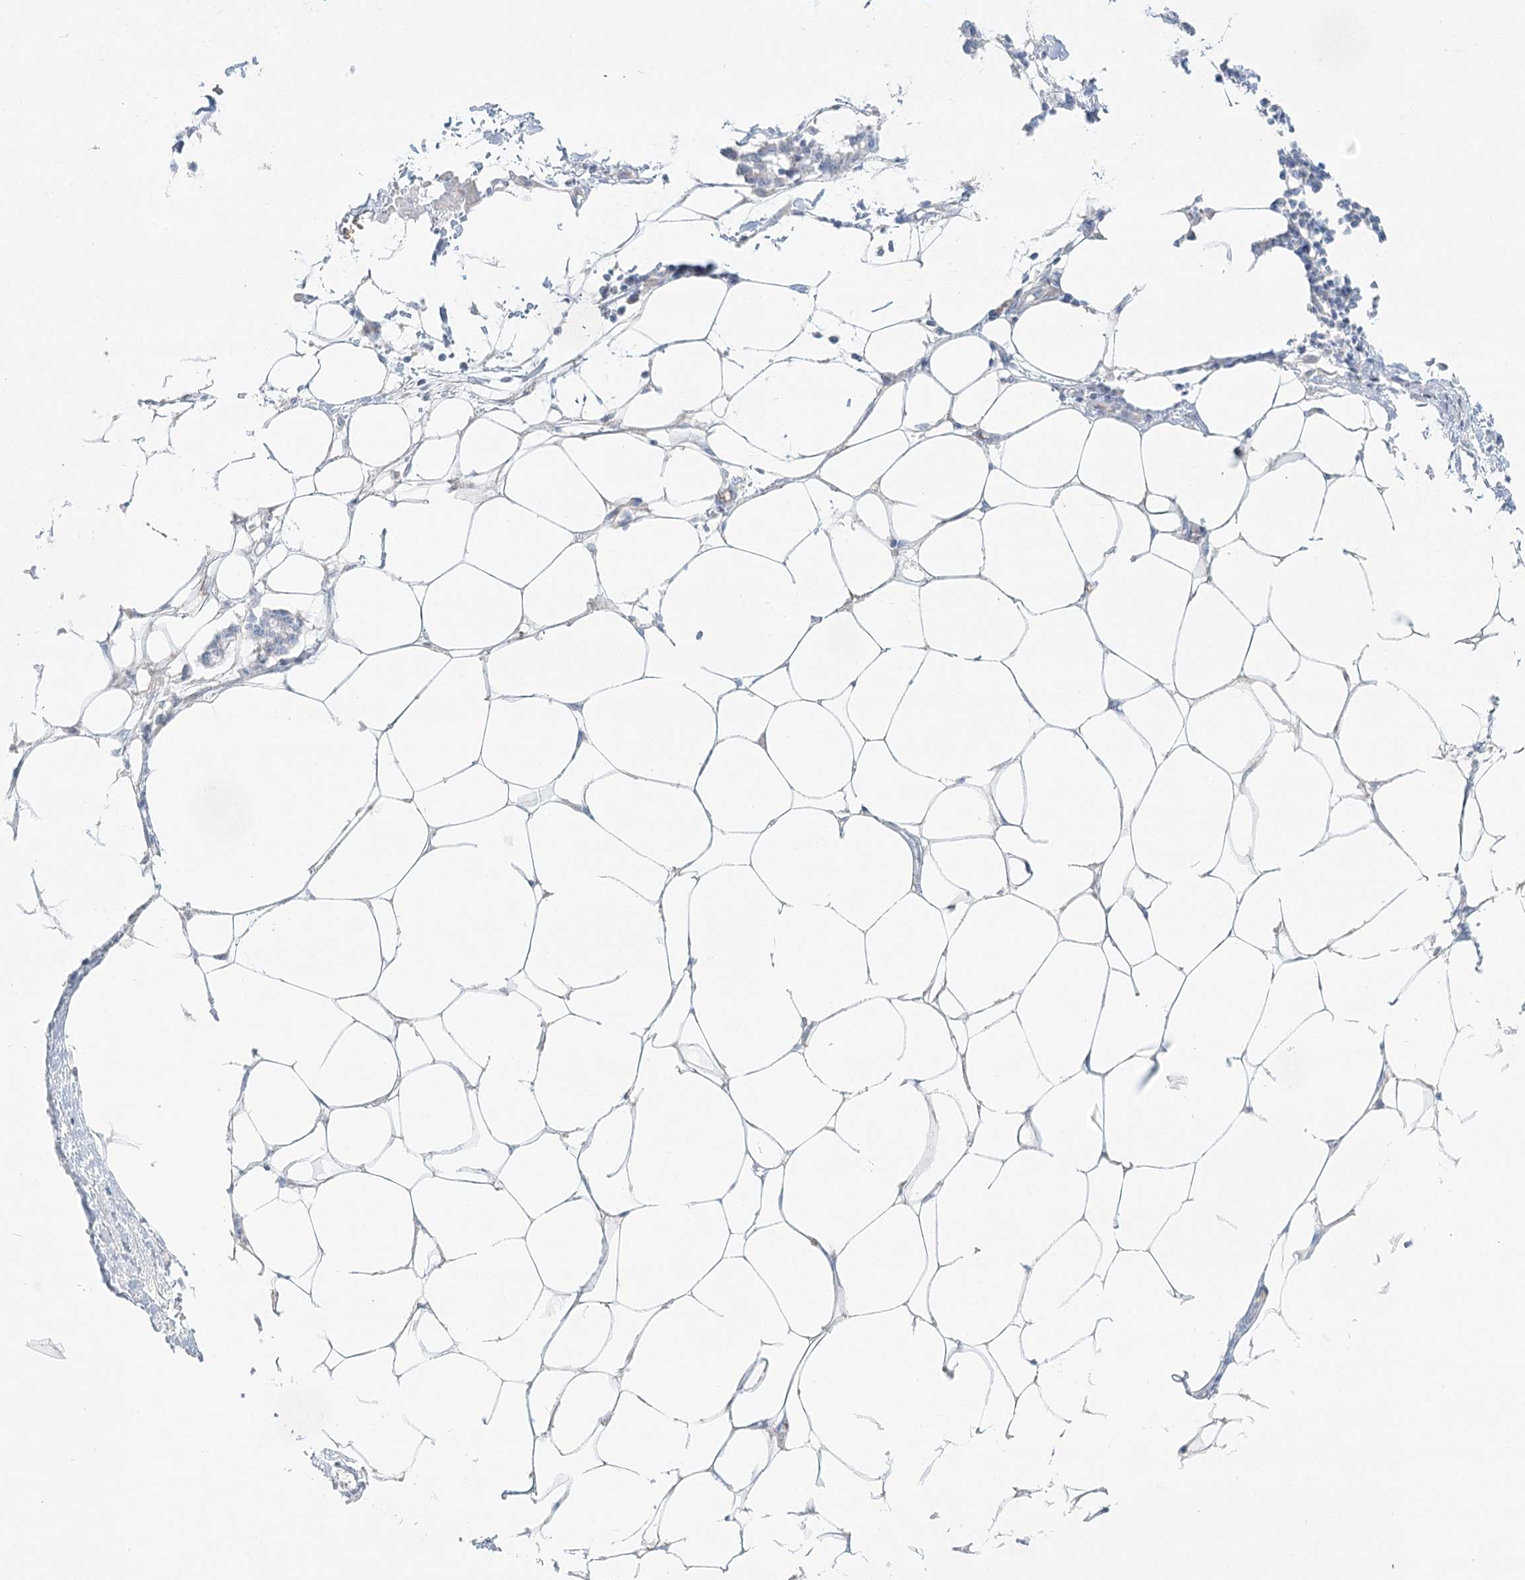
{"staining": {"intensity": "negative", "quantity": "none", "location": "none"}, "tissue": "adipose tissue", "cell_type": "Adipocytes", "image_type": "normal", "snomed": [{"axis": "morphology", "description": "Normal tissue, NOS"}, {"axis": "morphology", "description": "Adenocarcinoma, NOS"}, {"axis": "topography", "description": "Colon"}, {"axis": "topography", "description": "Peripheral nerve tissue"}], "caption": "Benign adipose tissue was stained to show a protein in brown. There is no significant expression in adipocytes. The staining is performed using DAB (3,3'-diaminobenzidine) brown chromogen with nuclei counter-stained in using hematoxylin.", "gene": "DMGDH", "patient": {"sex": "male", "age": 14}}